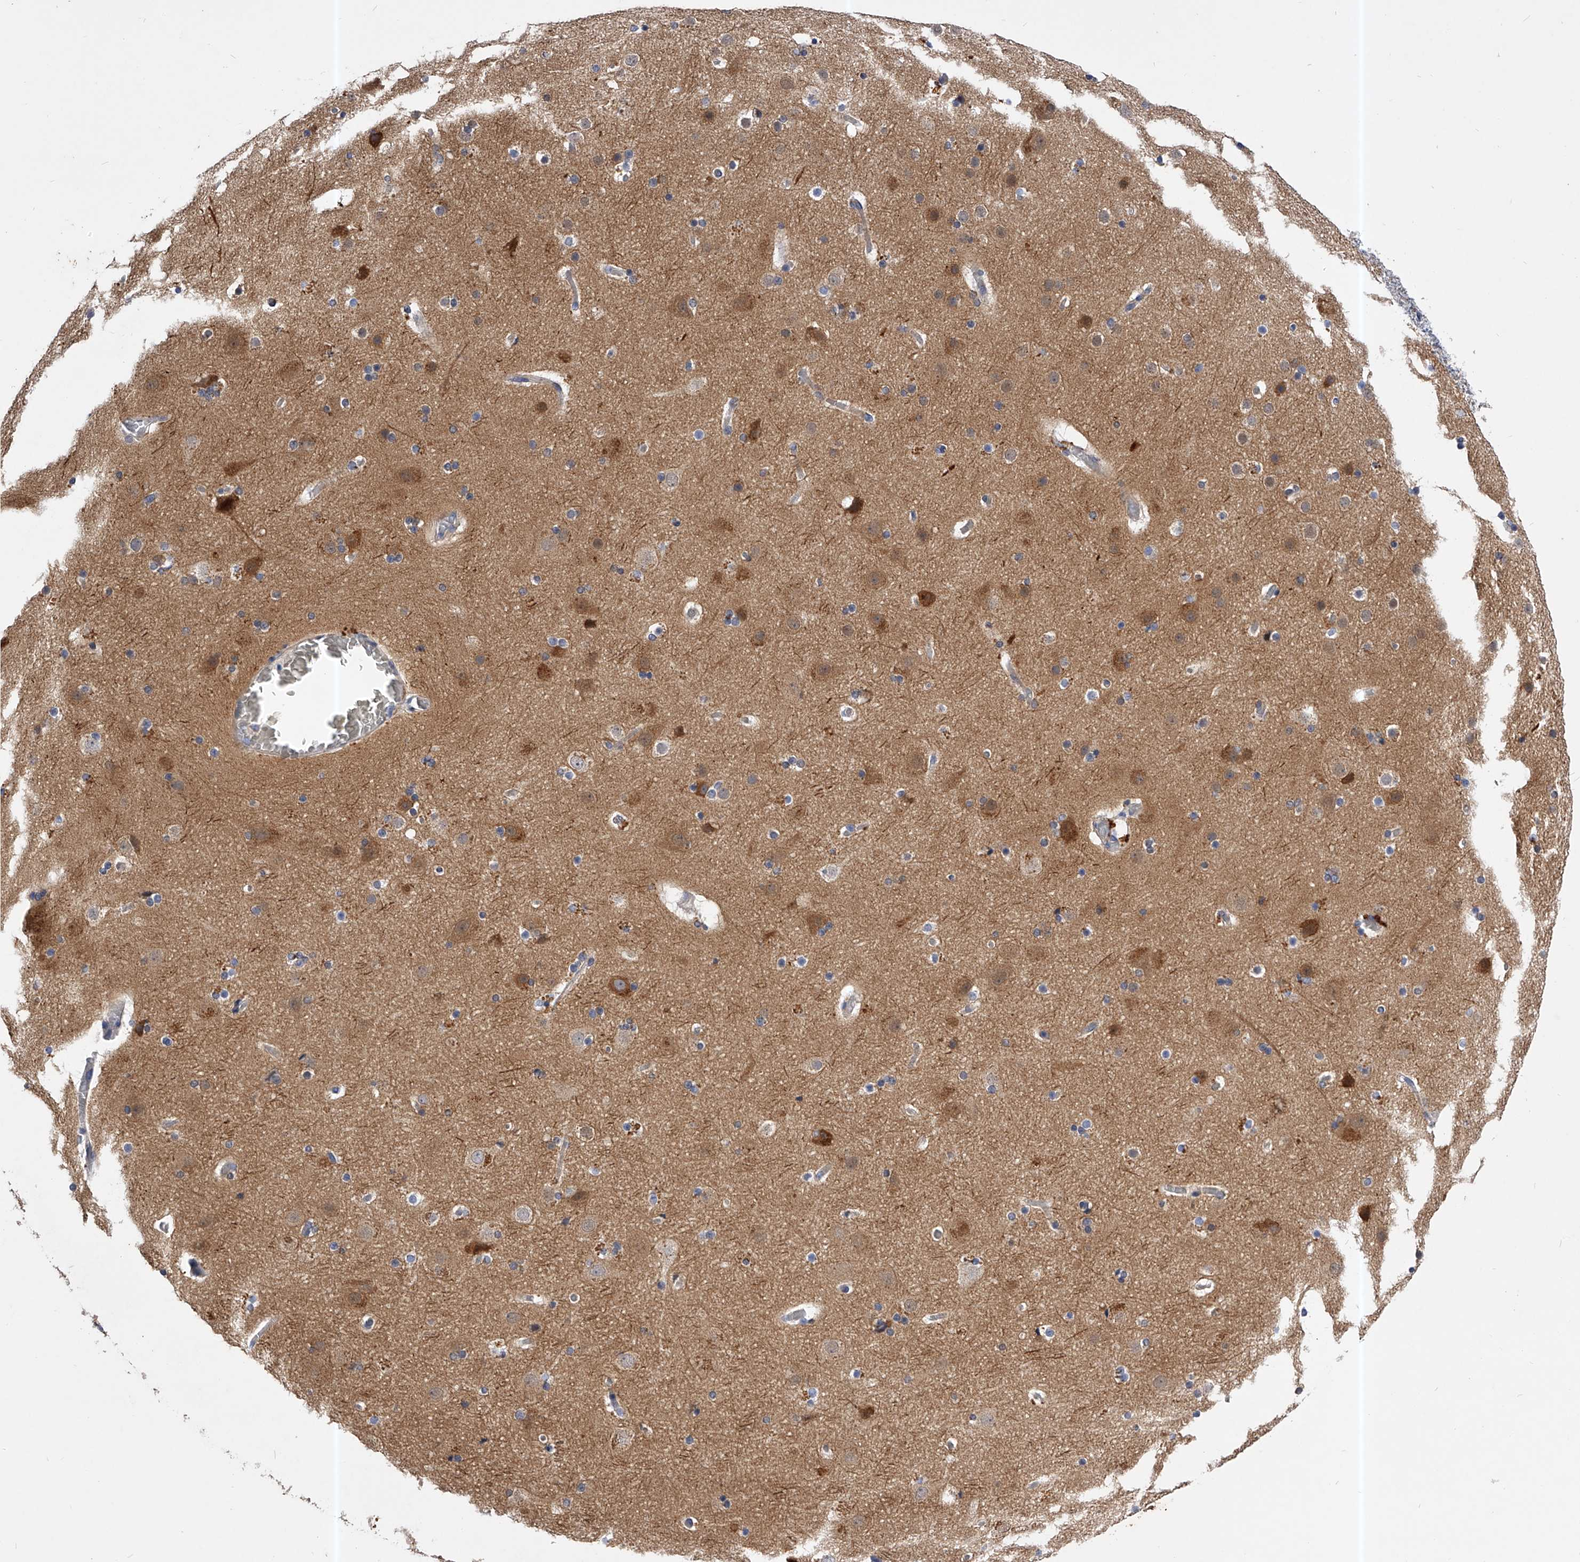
{"staining": {"intensity": "negative", "quantity": "none", "location": "none"}, "tissue": "cerebral cortex", "cell_type": "Endothelial cells", "image_type": "normal", "snomed": [{"axis": "morphology", "description": "Normal tissue, NOS"}, {"axis": "topography", "description": "Cerebral cortex"}], "caption": "Endothelial cells are negative for brown protein staining in normal cerebral cortex. (Brightfield microscopy of DAB (3,3'-diaminobenzidine) immunohistochemistry at high magnification).", "gene": "PPP5C", "patient": {"sex": "male", "age": 57}}